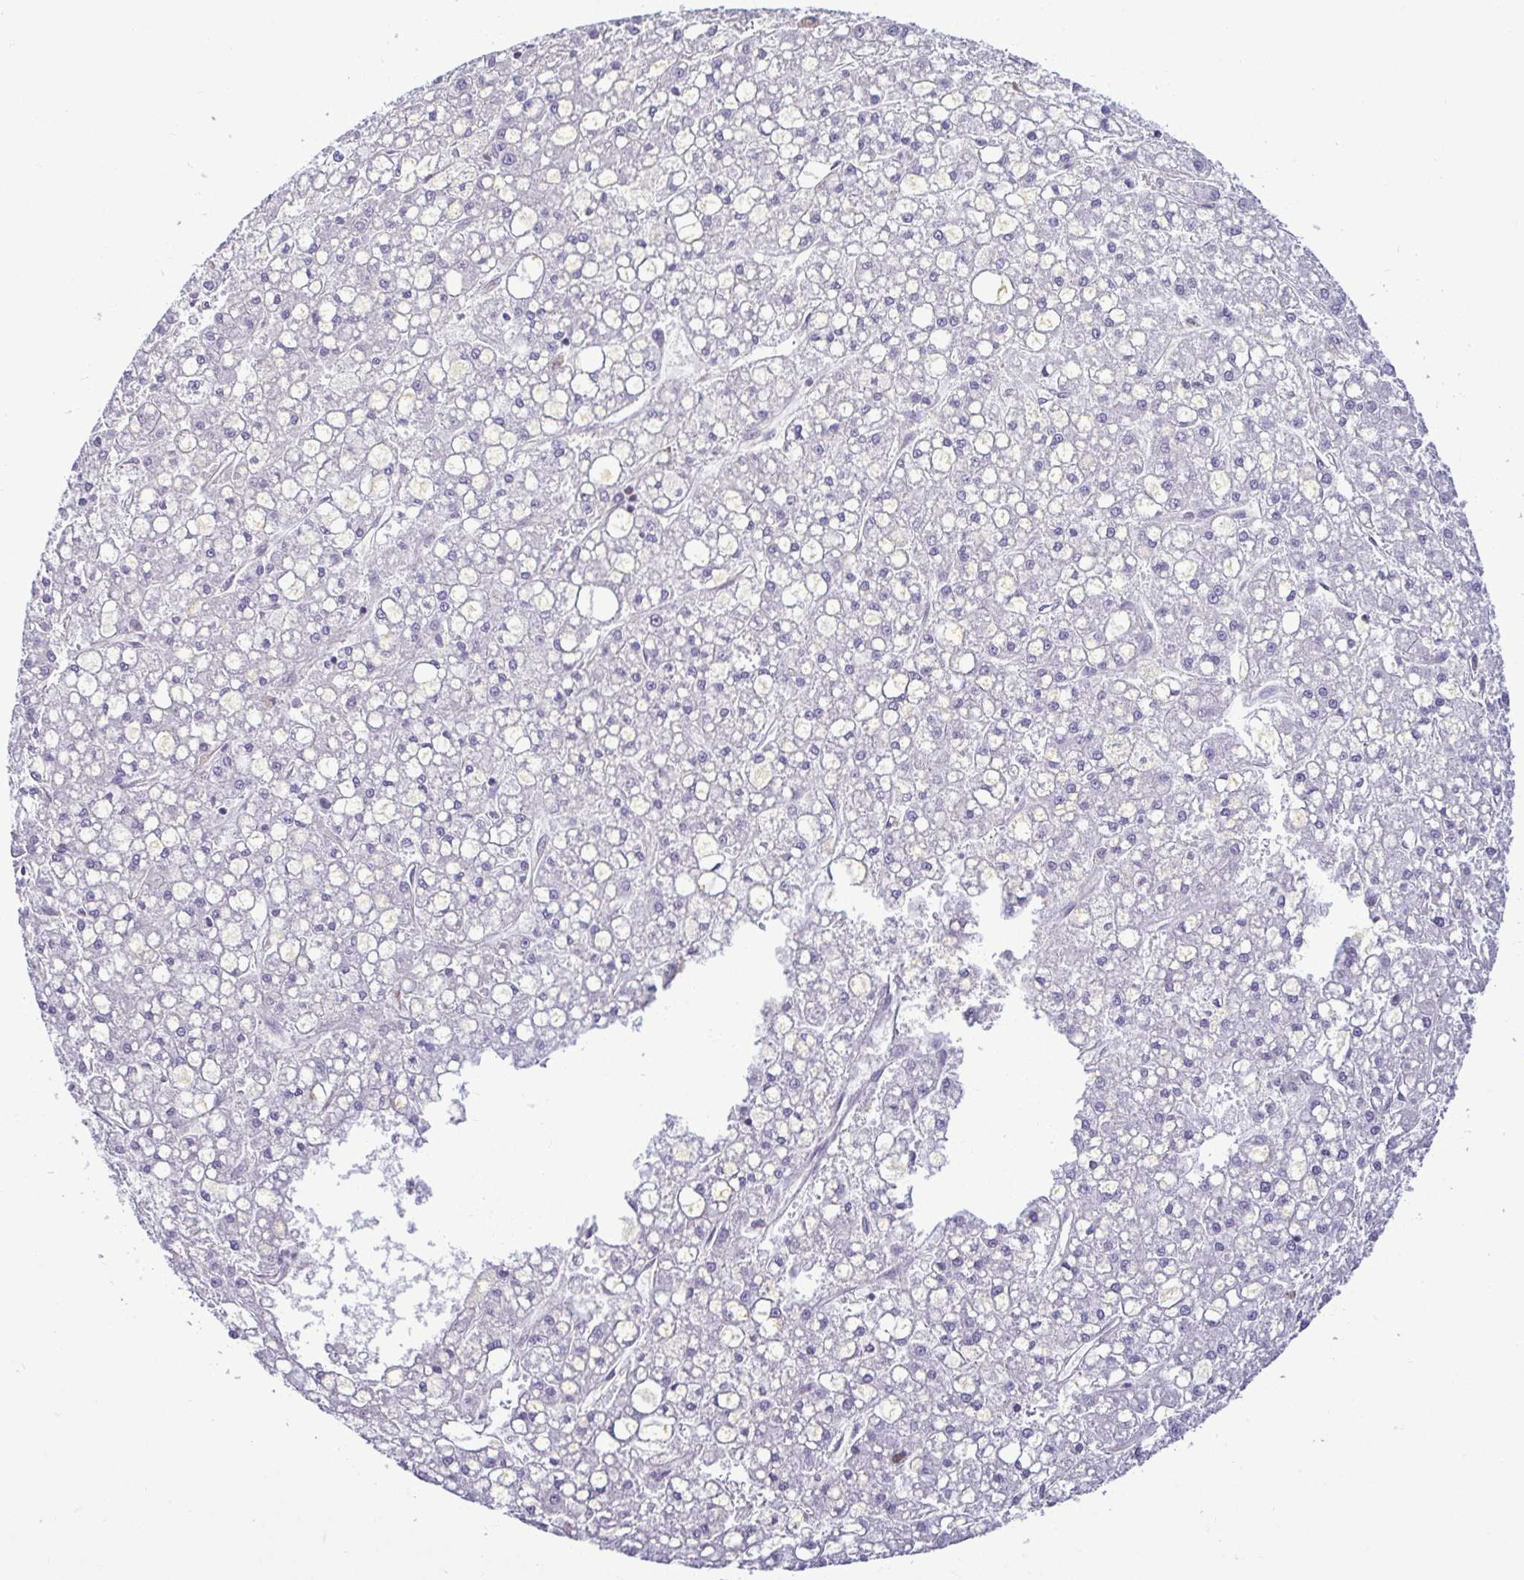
{"staining": {"intensity": "negative", "quantity": "none", "location": "none"}, "tissue": "liver cancer", "cell_type": "Tumor cells", "image_type": "cancer", "snomed": [{"axis": "morphology", "description": "Carcinoma, Hepatocellular, NOS"}, {"axis": "topography", "description": "Liver"}], "caption": "Hepatocellular carcinoma (liver) was stained to show a protein in brown. There is no significant positivity in tumor cells.", "gene": "MYL10", "patient": {"sex": "male", "age": 67}}